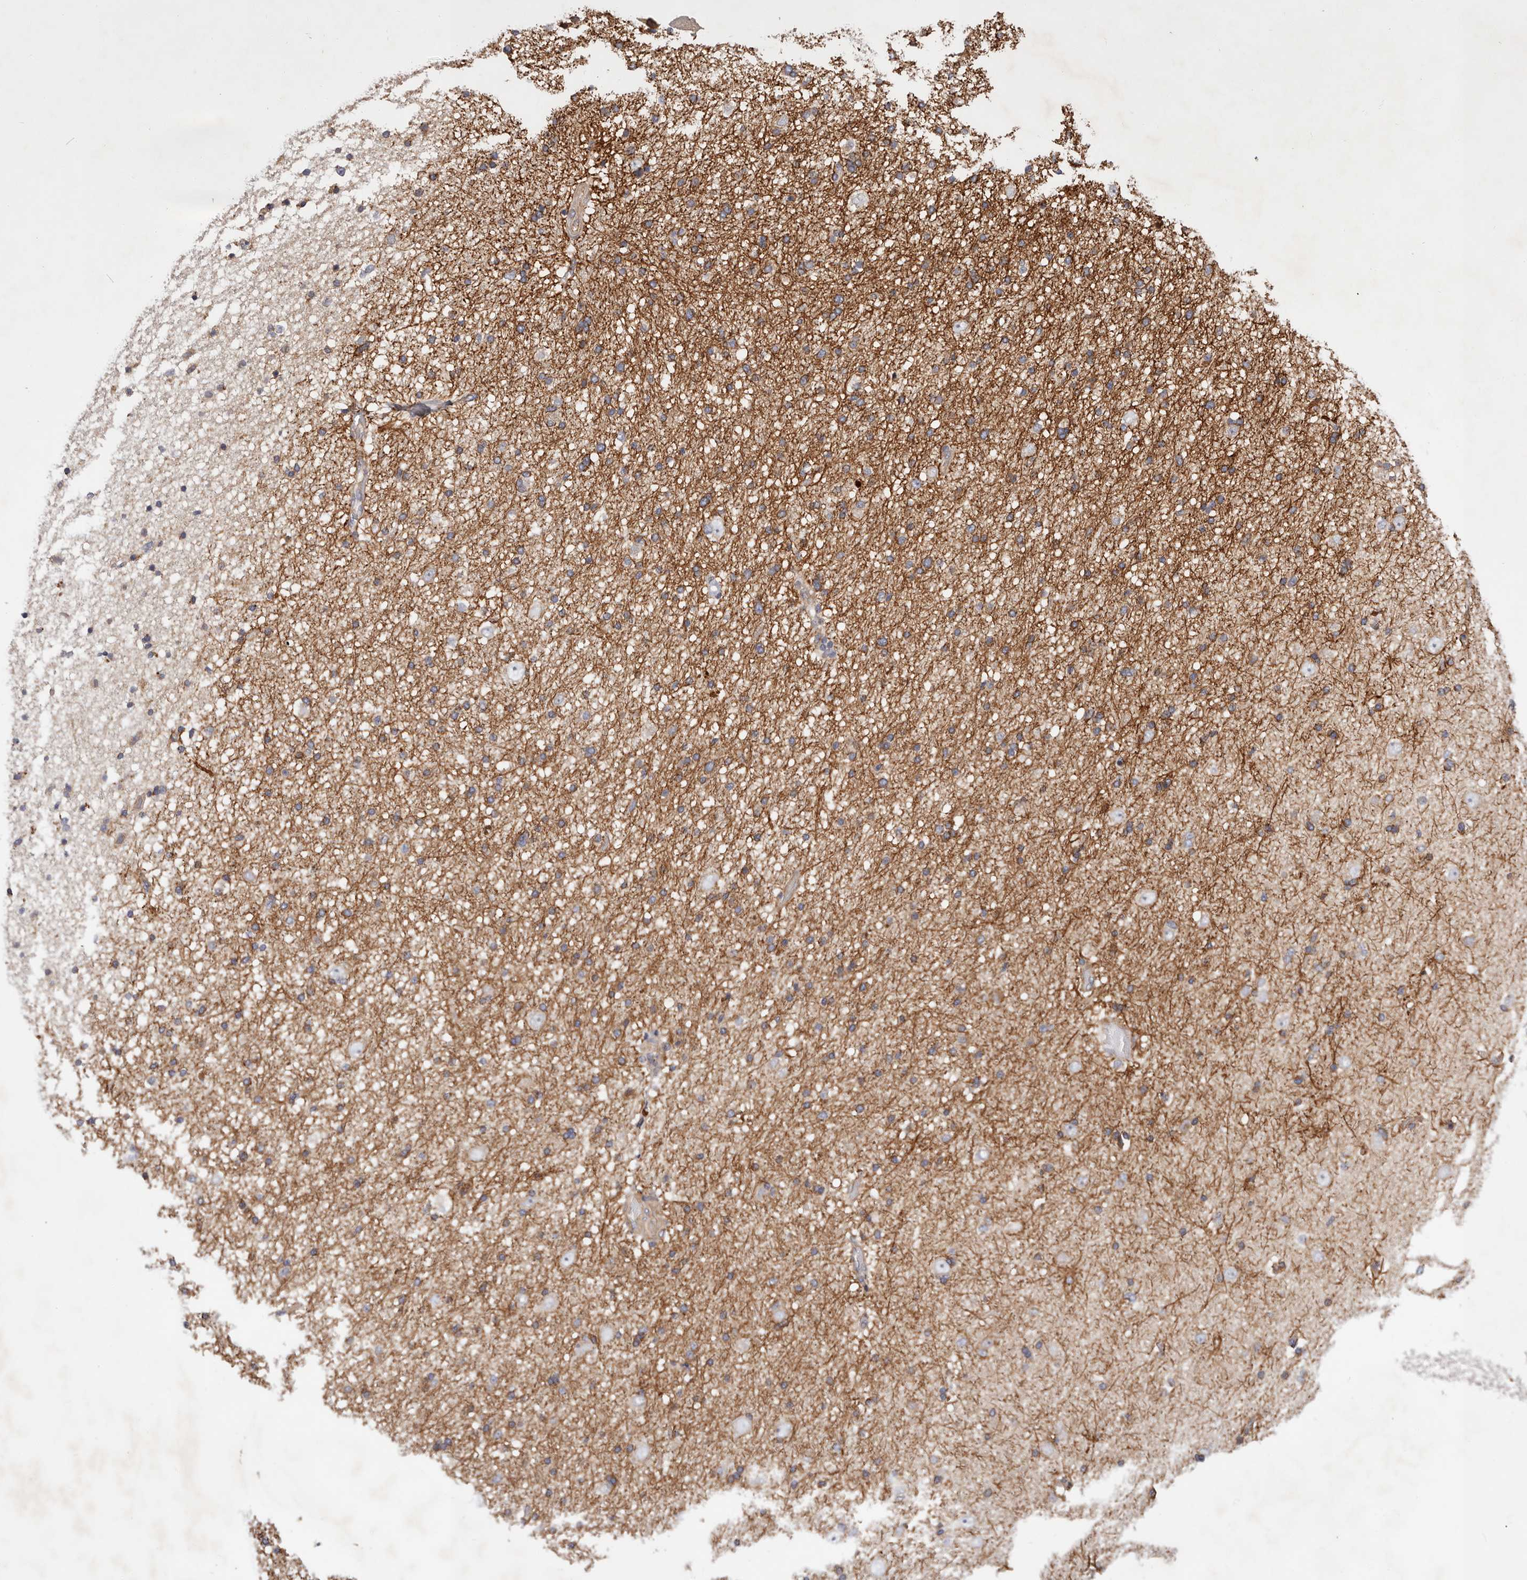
{"staining": {"intensity": "moderate", "quantity": ">75%", "location": "cytoplasmic/membranous"}, "tissue": "cerebral cortex", "cell_type": "Endothelial cells", "image_type": "normal", "snomed": [{"axis": "morphology", "description": "Normal tissue, NOS"}, {"axis": "topography", "description": "Cerebral cortex"}], "caption": "Protein staining of unremarkable cerebral cortex shows moderate cytoplasmic/membranous positivity in approximately >75% of endothelial cells. (brown staining indicates protein expression, while blue staining denotes nuclei).", "gene": "MACF1", "patient": {"sex": "male", "age": 34}}